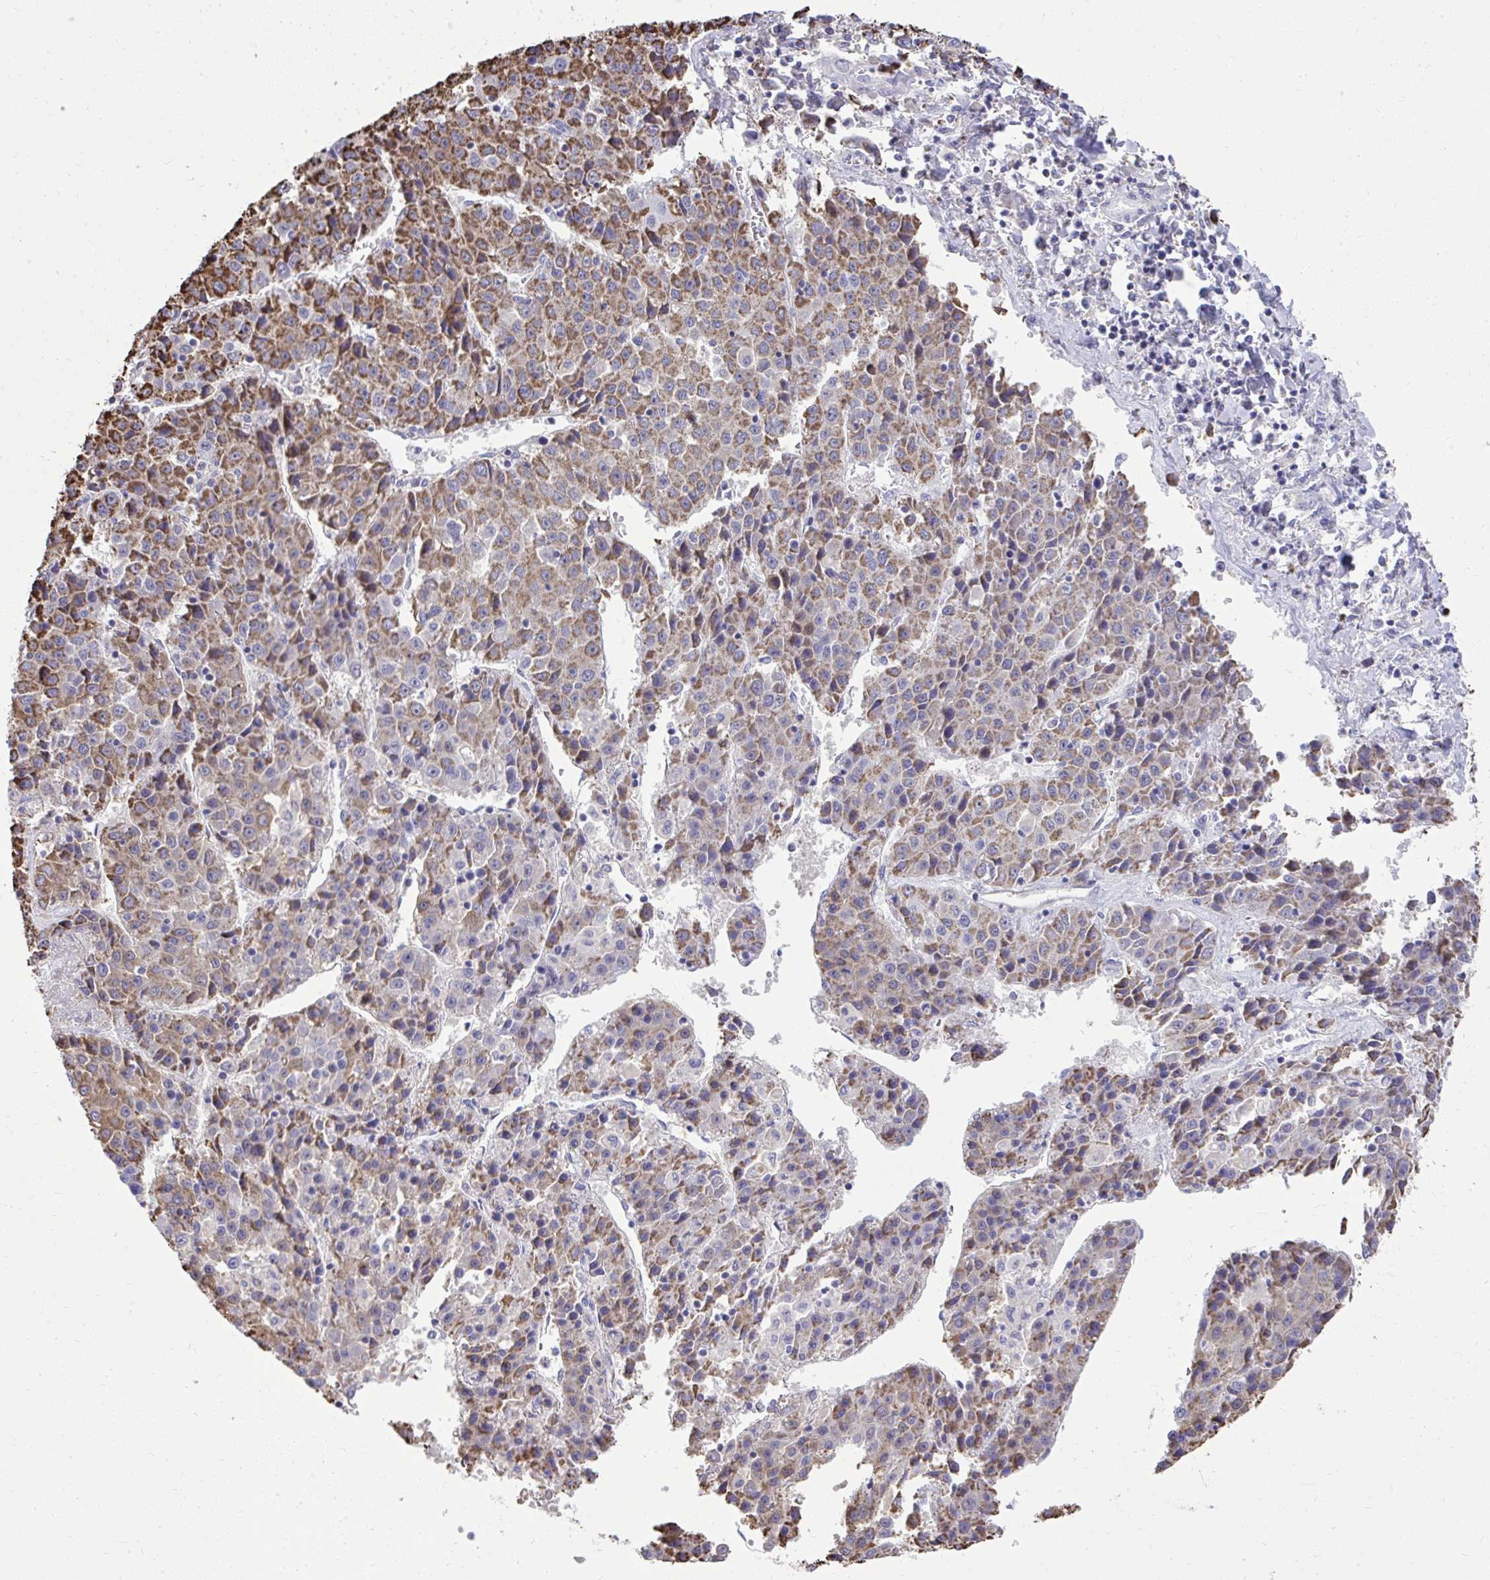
{"staining": {"intensity": "moderate", "quantity": ">75%", "location": "cytoplasmic/membranous"}, "tissue": "liver cancer", "cell_type": "Tumor cells", "image_type": "cancer", "snomed": [{"axis": "morphology", "description": "Carcinoma, Hepatocellular, NOS"}, {"axis": "topography", "description": "Liver"}], "caption": "Immunohistochemistry of human liver cancer (hepatocellular carcinoma) demonstrates medium levels of moderate cytoplasmic/membranous staining in about >75% of tumor cells. The staining was performed using DAB to visualize the protein expression in brown, while the nuclei were stained in blue with hematoxylin (Magnification: 20x).", "gene": "GRK4", "patient": {"sex": "female", "age": 53}}